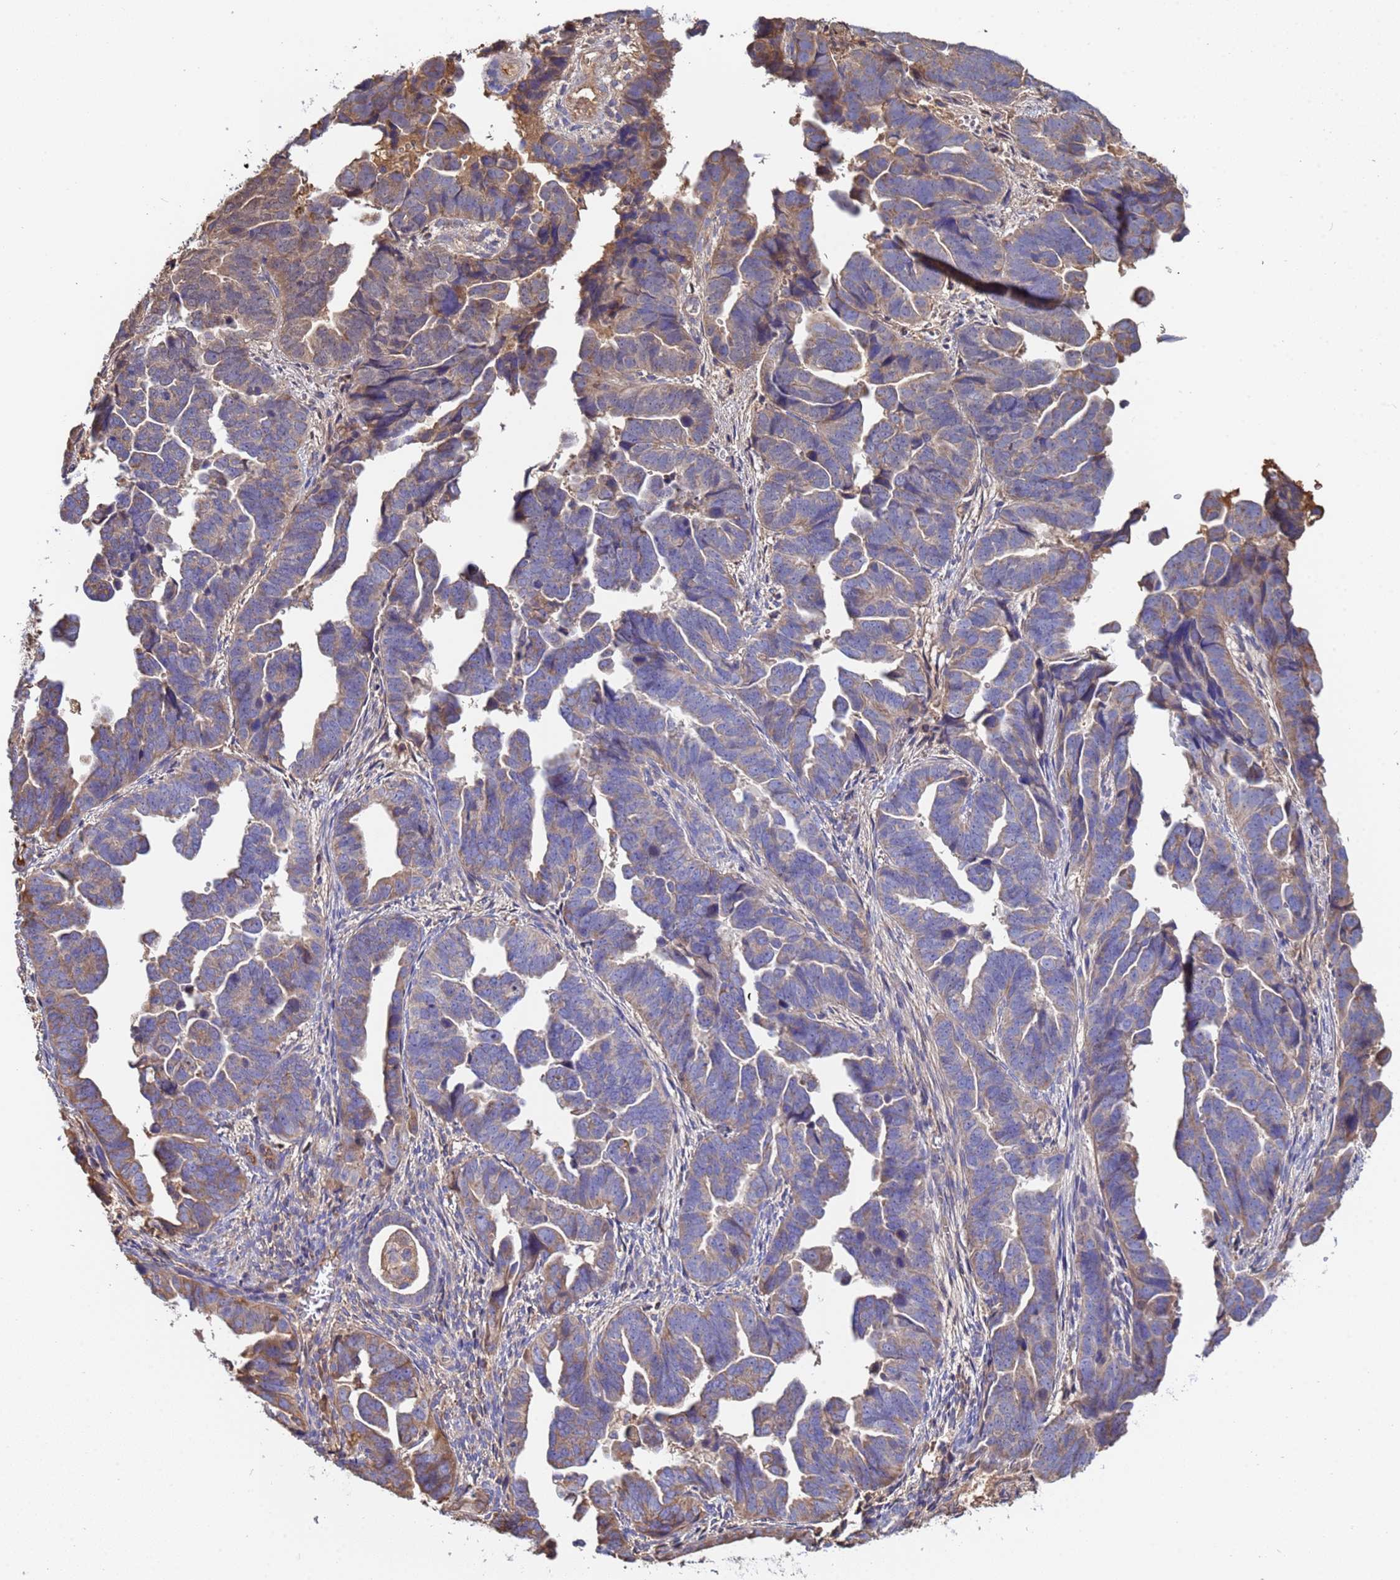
{"staining": {"intensity": "weak", "quantity": "25%-75%", "location": "cytoplasmic/membranous"}, "tissue": "endometrial cancer", "cell_type": "Tumor cells", "image_type": "cancer", "snomed": [{"axis": "morphology", "description": "Adenocarcinoma, NOS"}, {"axis": "topography", "description": "Endometrium"}], "caption": "IHC staining of endometrial adenocarcinoma, which demonstrates low levels of weak cytoplasmic/membranous staining in about 25%-75% of tumor cells indicating weak cytoplasmic/membranous protein expression. The staining was performed using DAB (brown) for protein detection and nuclei were counterstained in hematoxylin (blue).", "gene": "GLUD1", "patient": {"sex": "female", "age": 75}}